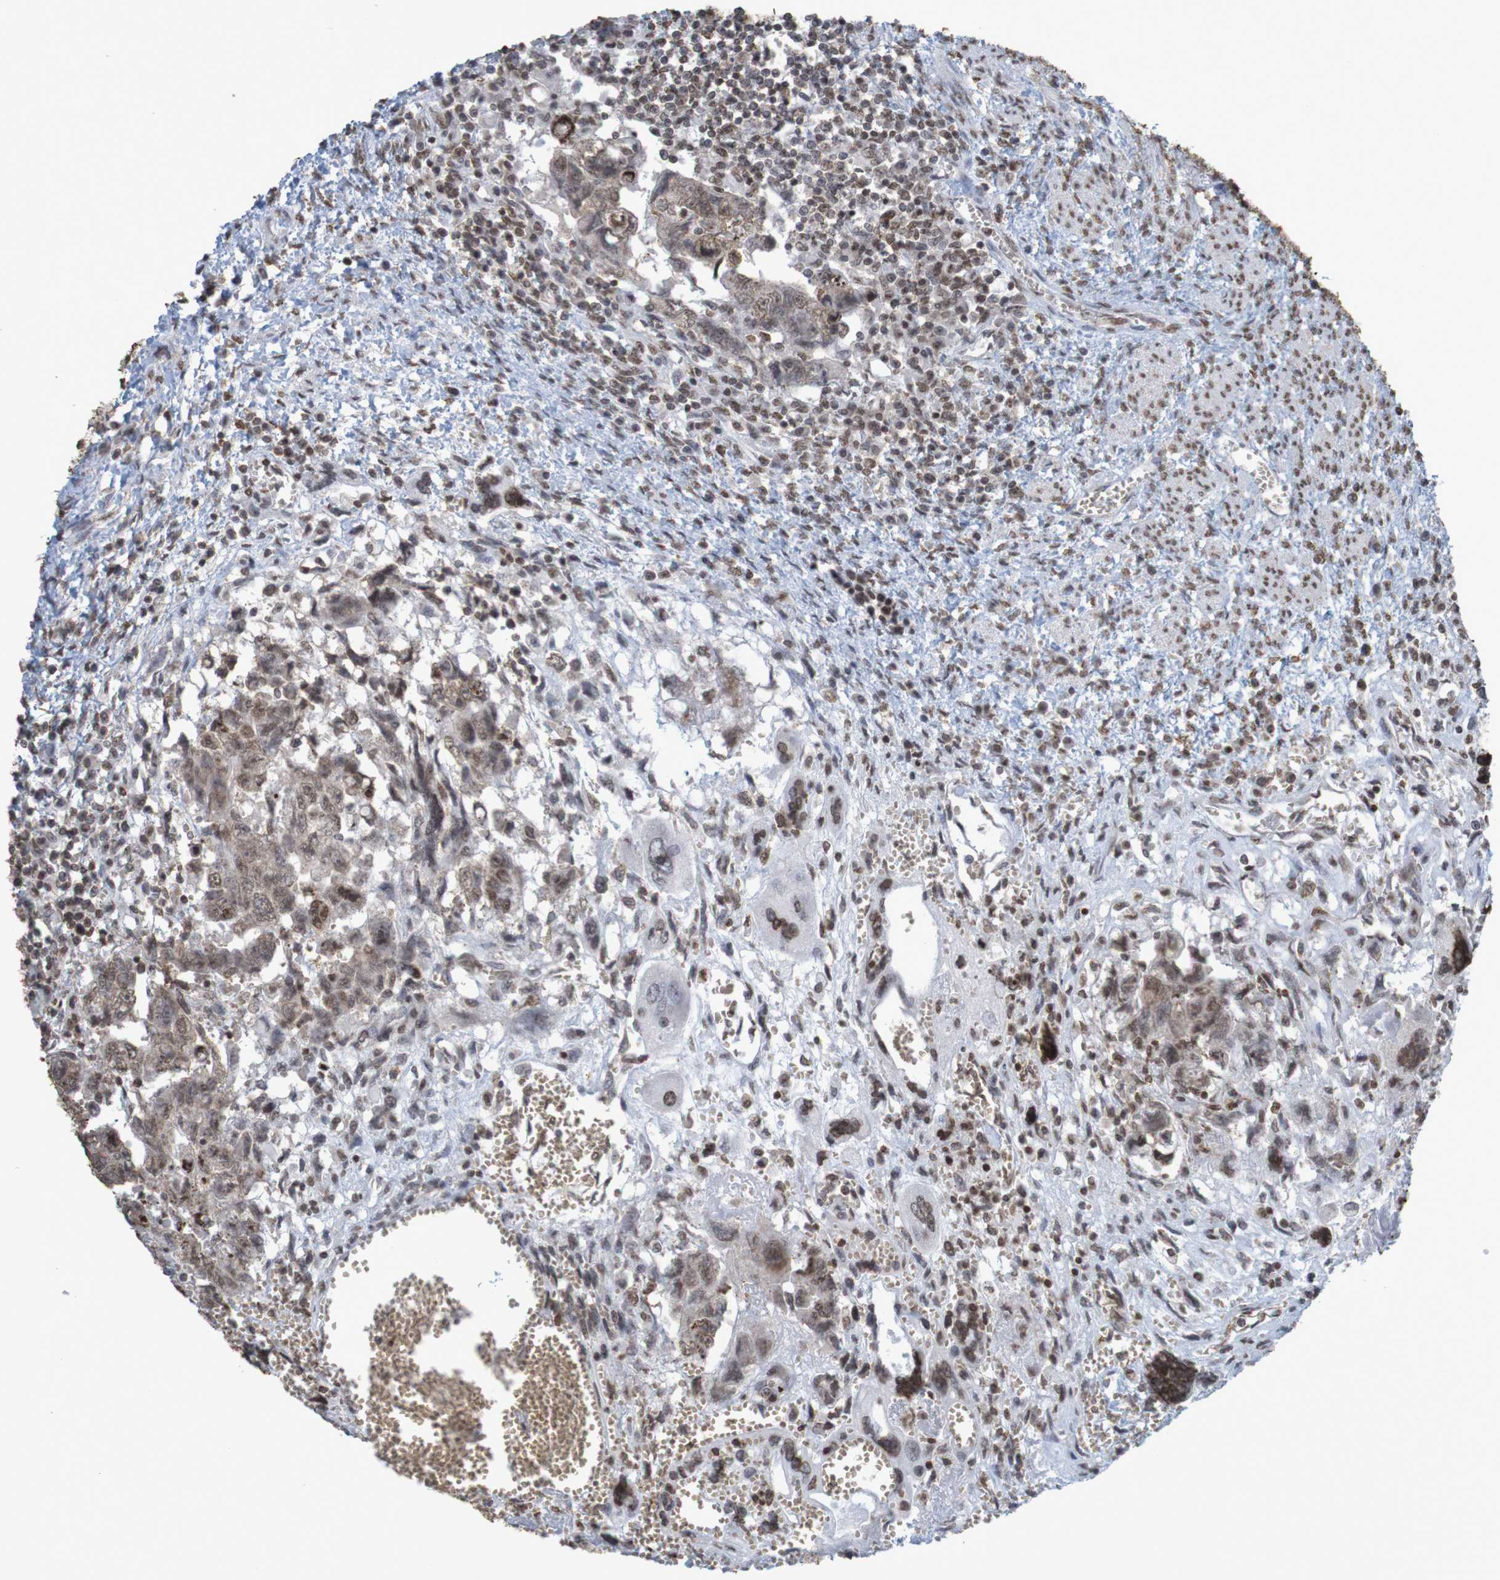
{"staining": {"intensity": "moderate", "quantity": ">75%", "location": "cytoplasmic/membranous,nuclear"}, "tissue": "testis cancer", "cell_type": "Tumor cells", "image_type": "cancer", "snomed": [{"axis": "morphology", "description": "Carcinoma, Embryonal, NOS"}, {"axis": "topography", "description": "Testis"}], "caption": "This is an image of immunohistochemistry staining of testis embryonal carcinoma, which shows moderate staining in the cytoplasmic/membranous and nuclear of tumor cells.", "gene": "GFI1", "patient": {"sex": "male", "age": 28}}